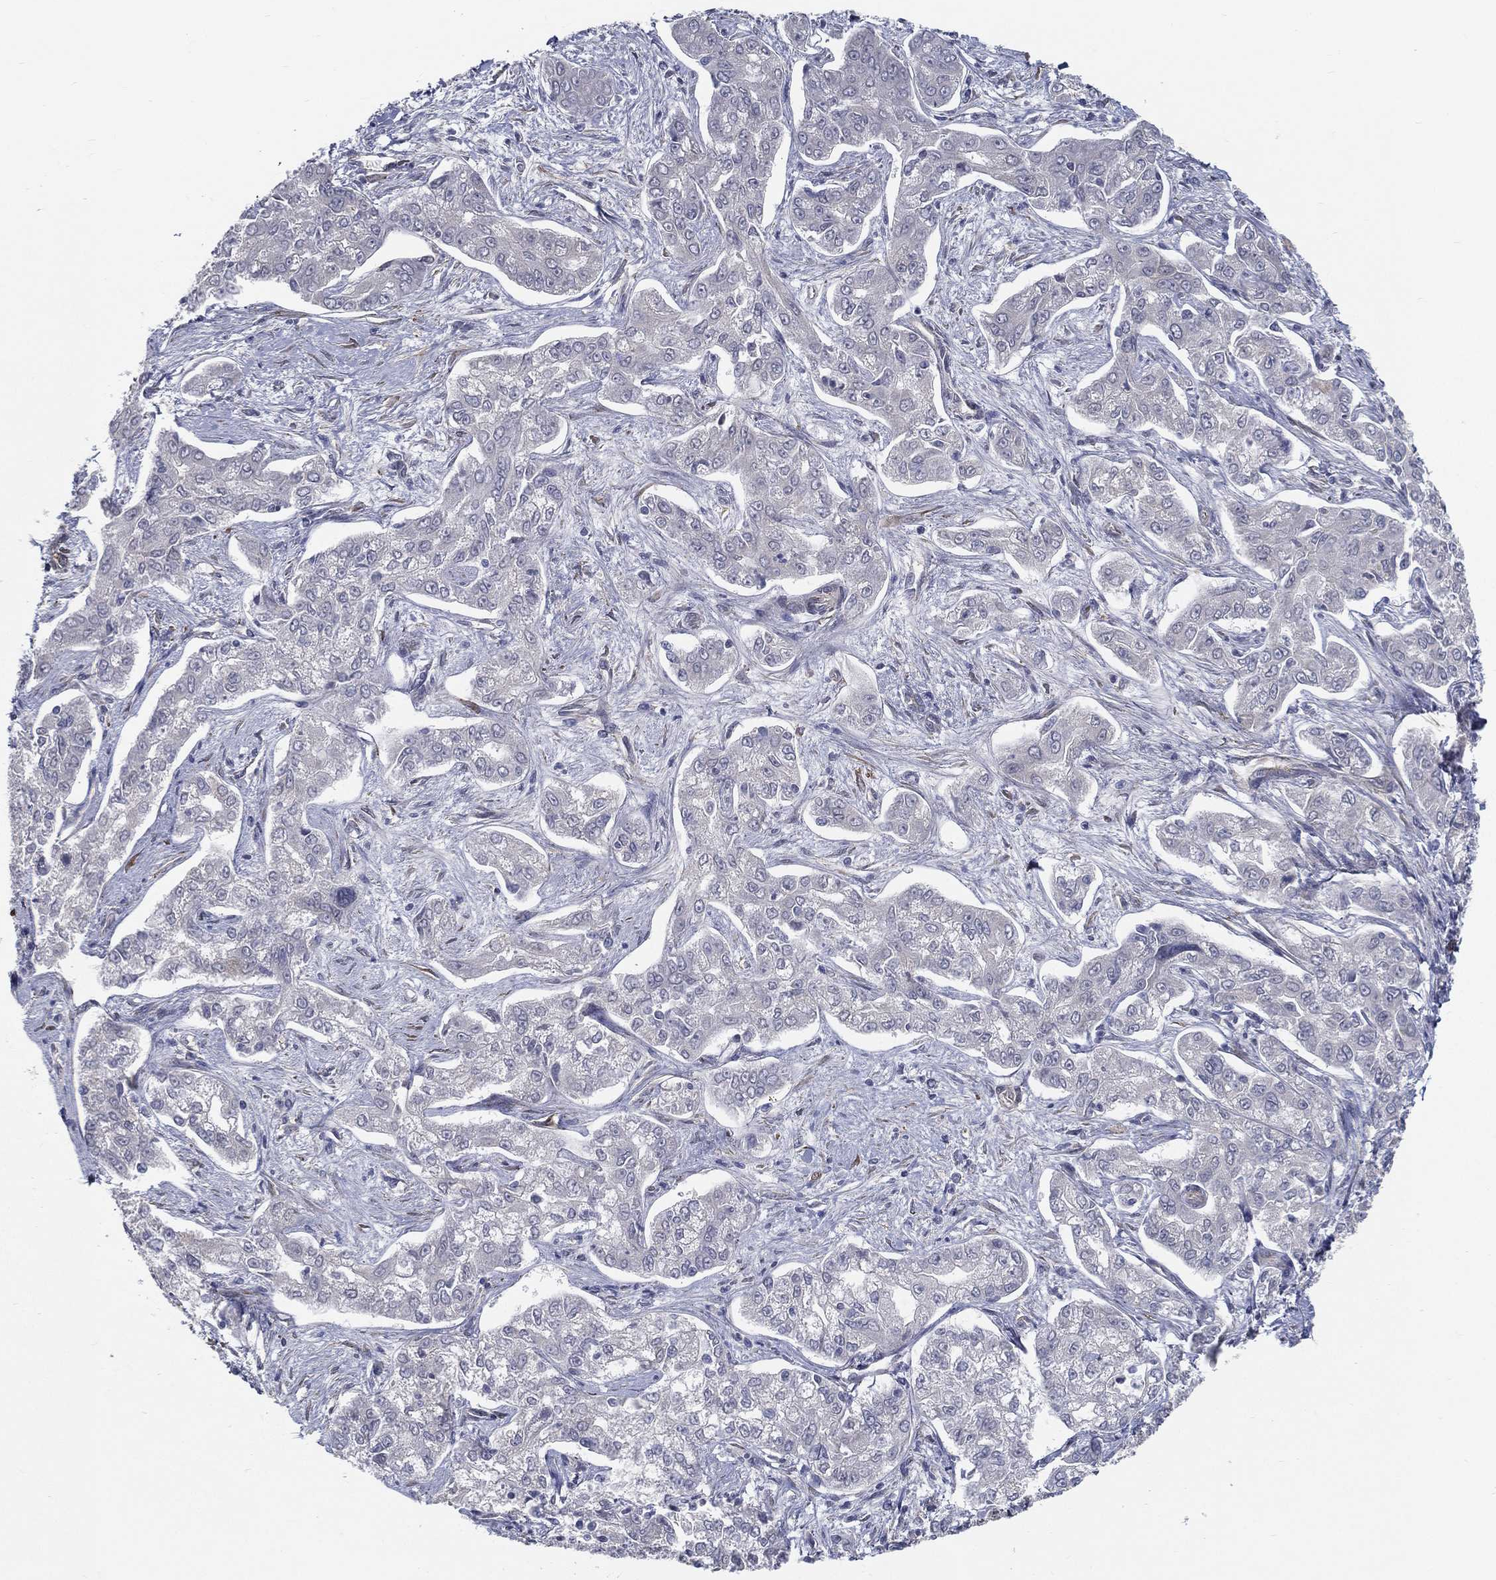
{"staining": {"intensity": "negative", "quantity": "none", "location": "none"}, "tissue": "liver cancer", "cell_type": "Tumor cells", "image_type": "cancer", "snomed": [{"axis": "morphology", "description": "Cholangiocarcinoma"}, {"axis": "topography", "description": "Liver"}], "caption": "Immunohistochemistry histopathology image of neoplastic tissue: human liver cancer stained with DAB shows no significant protein expression in tumor cells.", "gene": "LRRC56", "patient": {"sex": "female", "age": 47}}